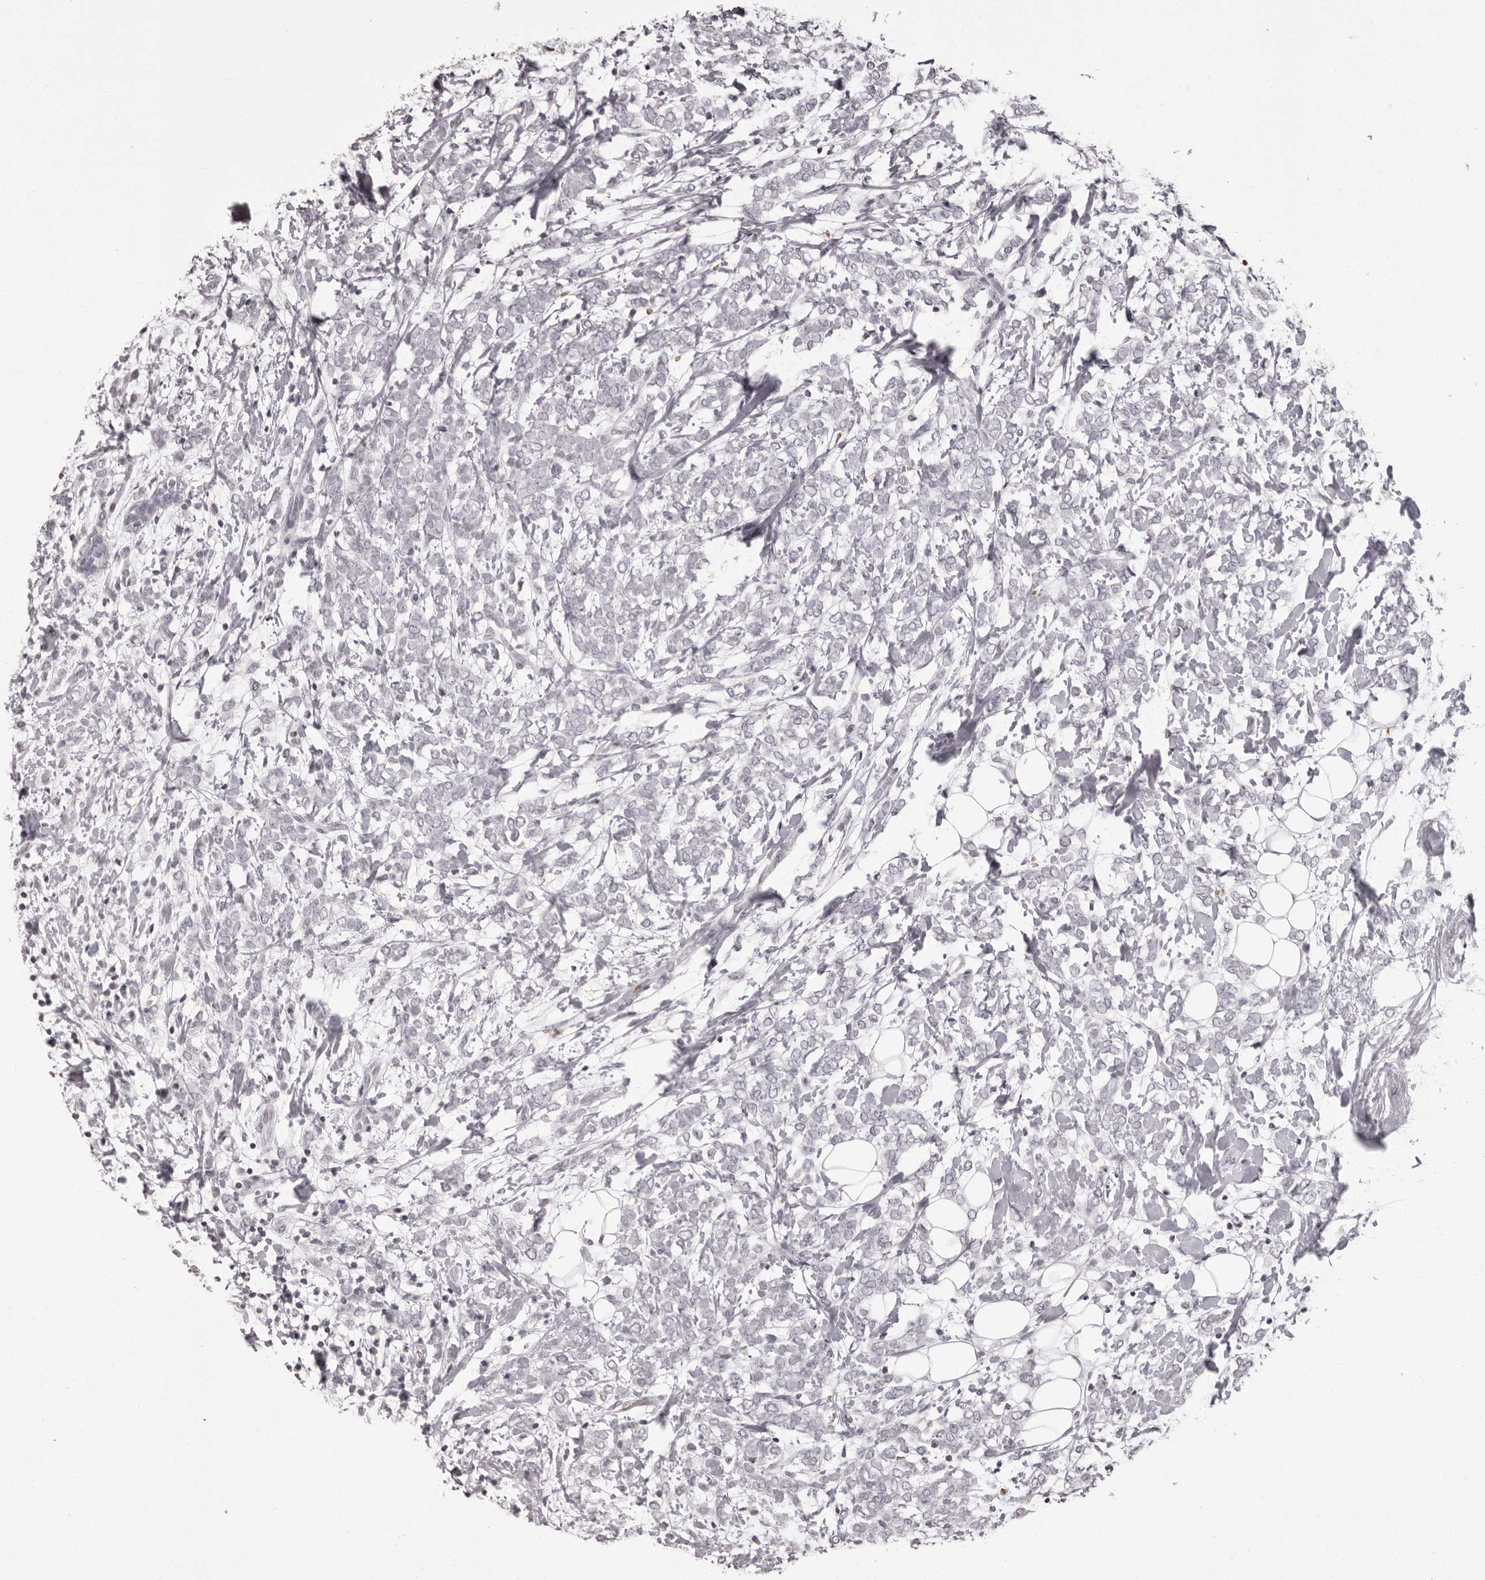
{"staining": {"intensity": "negative", "quantity": "none", "location": "none"}, "tissue": "breast cancer", "cell_type": "Tumor cells", "image_type": "cancer", "snomed": [{"axis": "morphology", "description": "Normal tissue, NOS"}, {"axis": "morphology", "description": "Lobular carcinoma"}, {"axis": "topography", "description": "Breast"}], "caption": "An IHC image of lobular carcinoma (breast) is shown. There is no staining in tumor cells of lobular carcinoma (breast).", "gene": "C8orf74", "patient": {"sex": "female", "age": 47}}